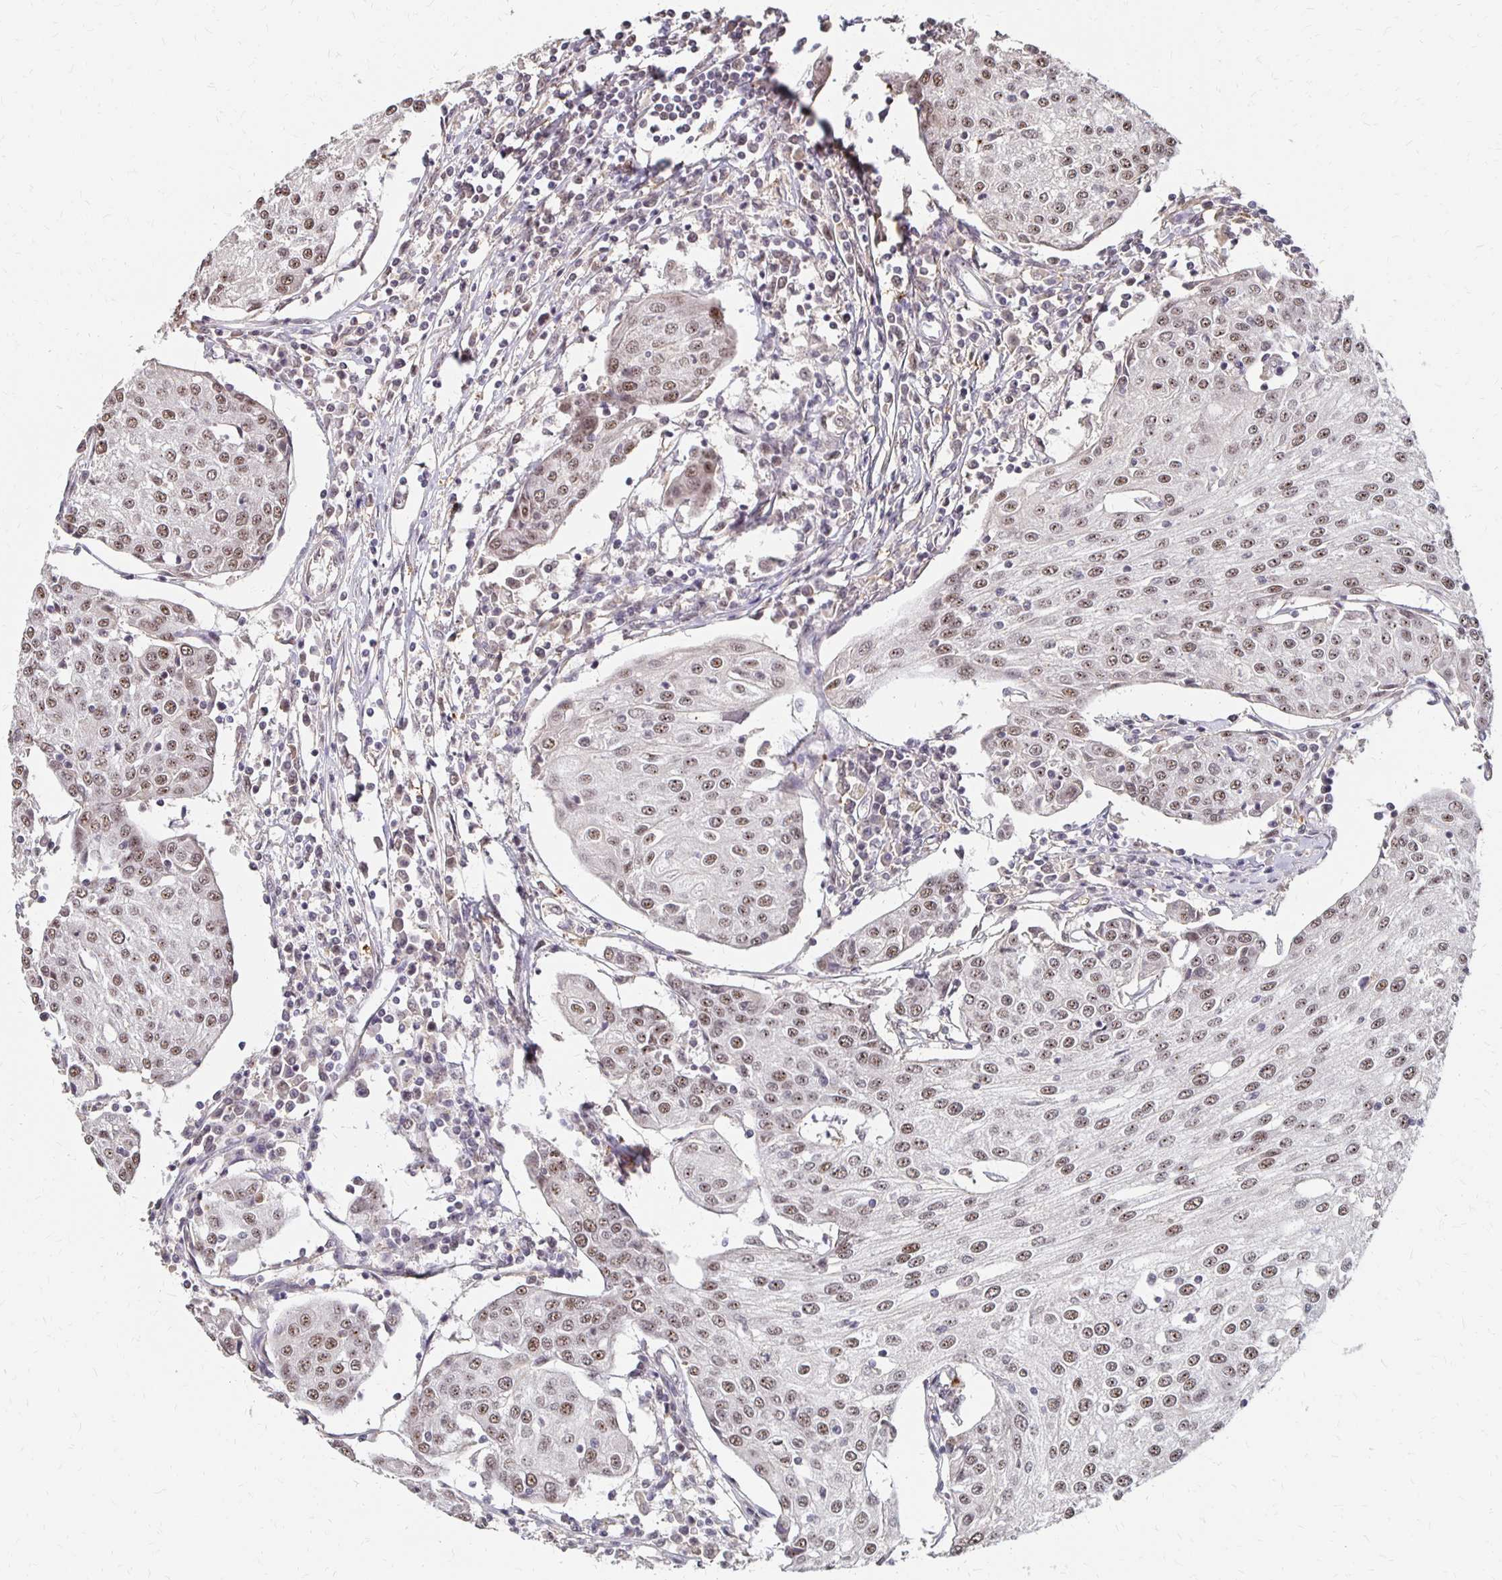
{"staining": {"intensity": "moderate", "quantity": ">75%", "location": "nuclear"}, "tissue": "urothelial cancer", "cell_type": "Tumor cells", "image_type": "cancer", "snomed": [{"axis": "morphology", "description": "Urothelial carcinoma, High grade"}, {"axis": "topography", "description": "Urinary bladder"}], "caption": "This is a micrograph of immunohistochemistry (IHC) staining of urothelial cancer, which shows moderate expression in the nuclear of tumor cells.", "gene": "CLASRP", "patient": {"sex": "female", "age": 85}}